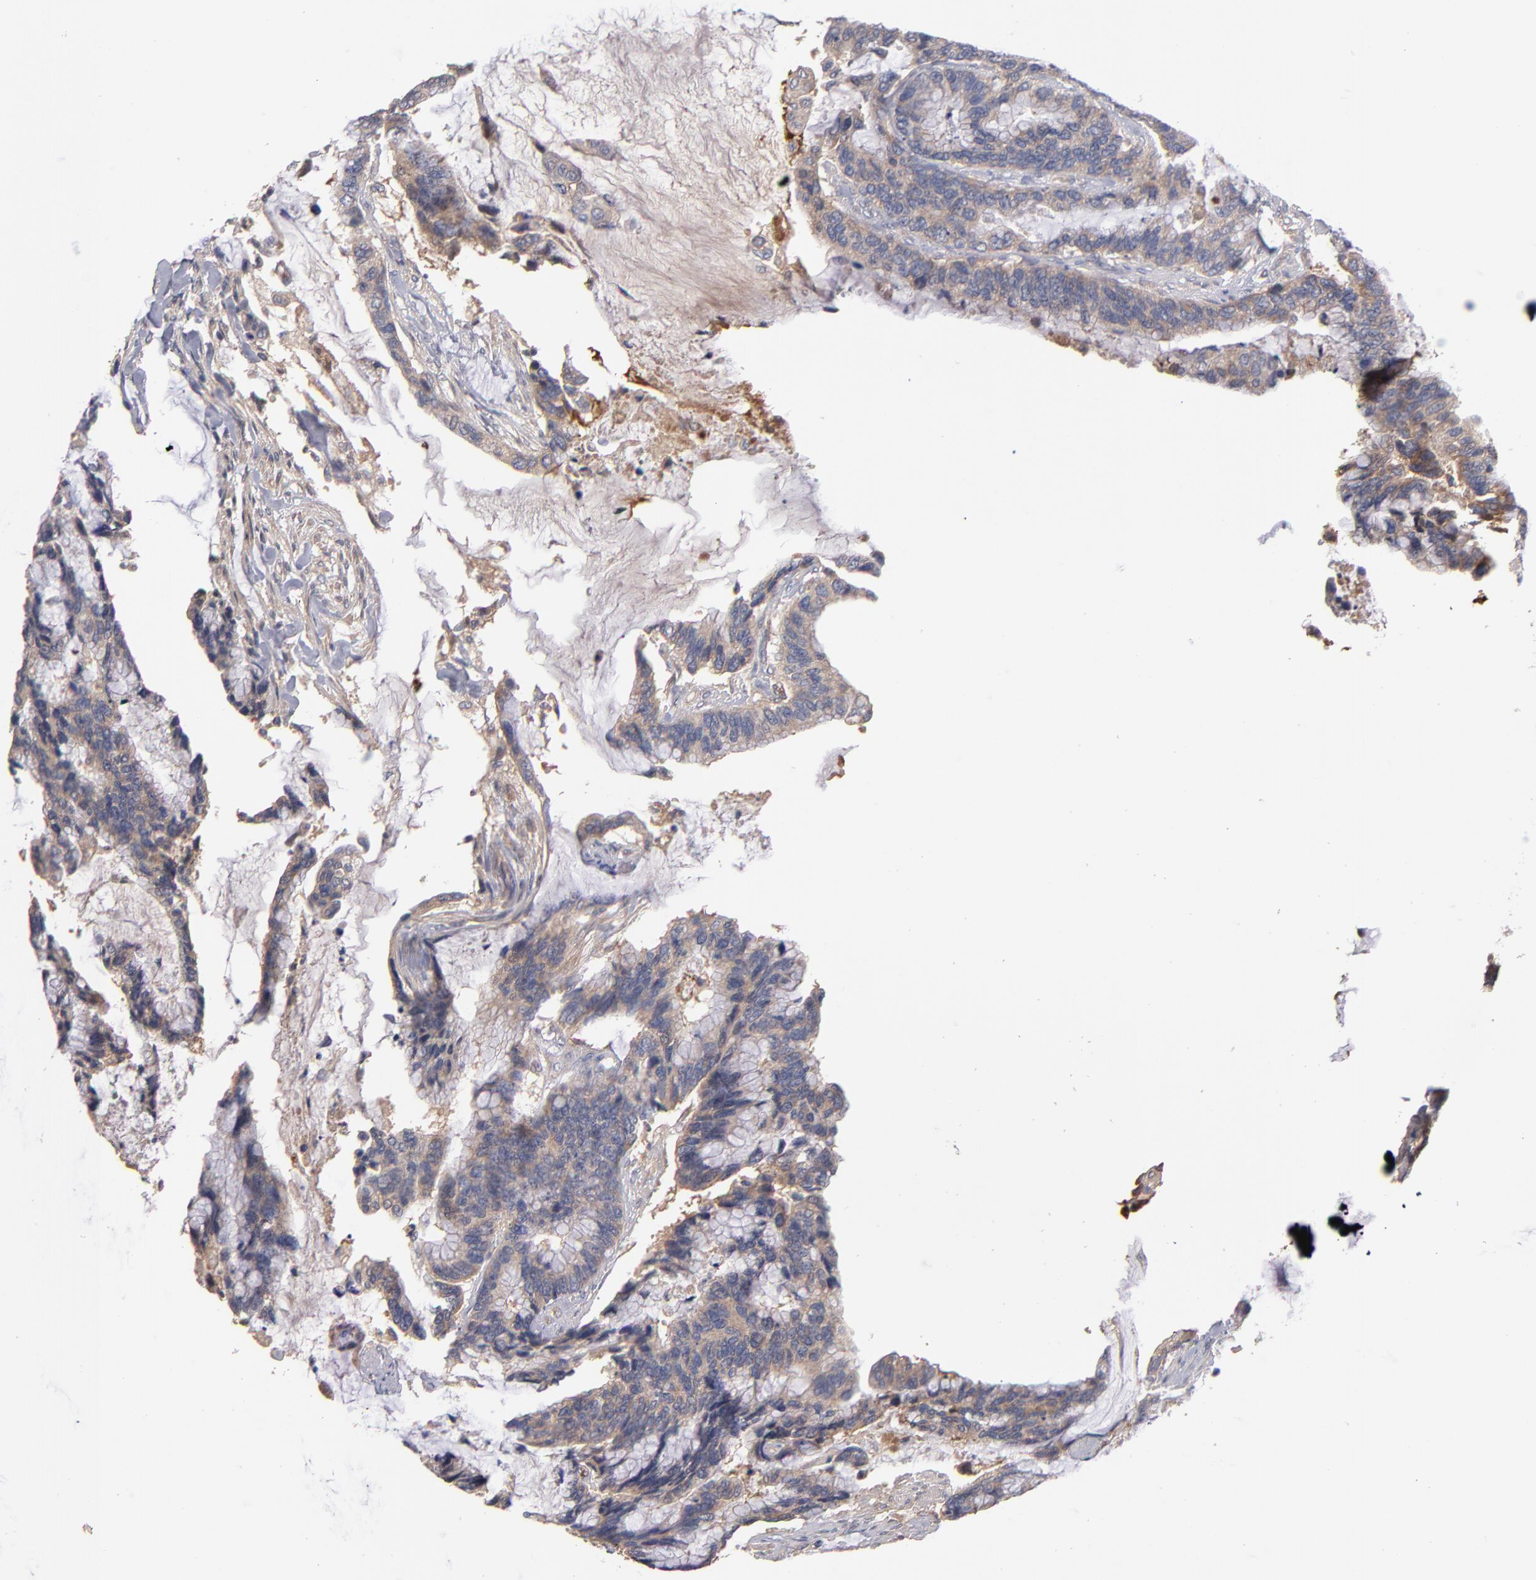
{"staining": {"intensity": "weak", "quantity": "25%-75%", "location": "cytoplasmic/membranous"}, "tissue": "colorectal cancer", "cell_type": "Tumor cells", "image_type": "cancer", "snomed": [{"axis": "morphology", "description": "Adenocarcinoma, NOS"}, {"axis": "topography", "description": "Rectum"}], "caption": "Immunohistochemical staining of human colorectal cancer (adenocarcinoma) demonstrates weak cytoplasmic/membranous protein positivity in approximately 25%-75% of tumor cells. (Brightfield microscopy of DAB IHC at high magnification).", "gene": "DACT1", "patient": {"sex": "female", "age": 59}}